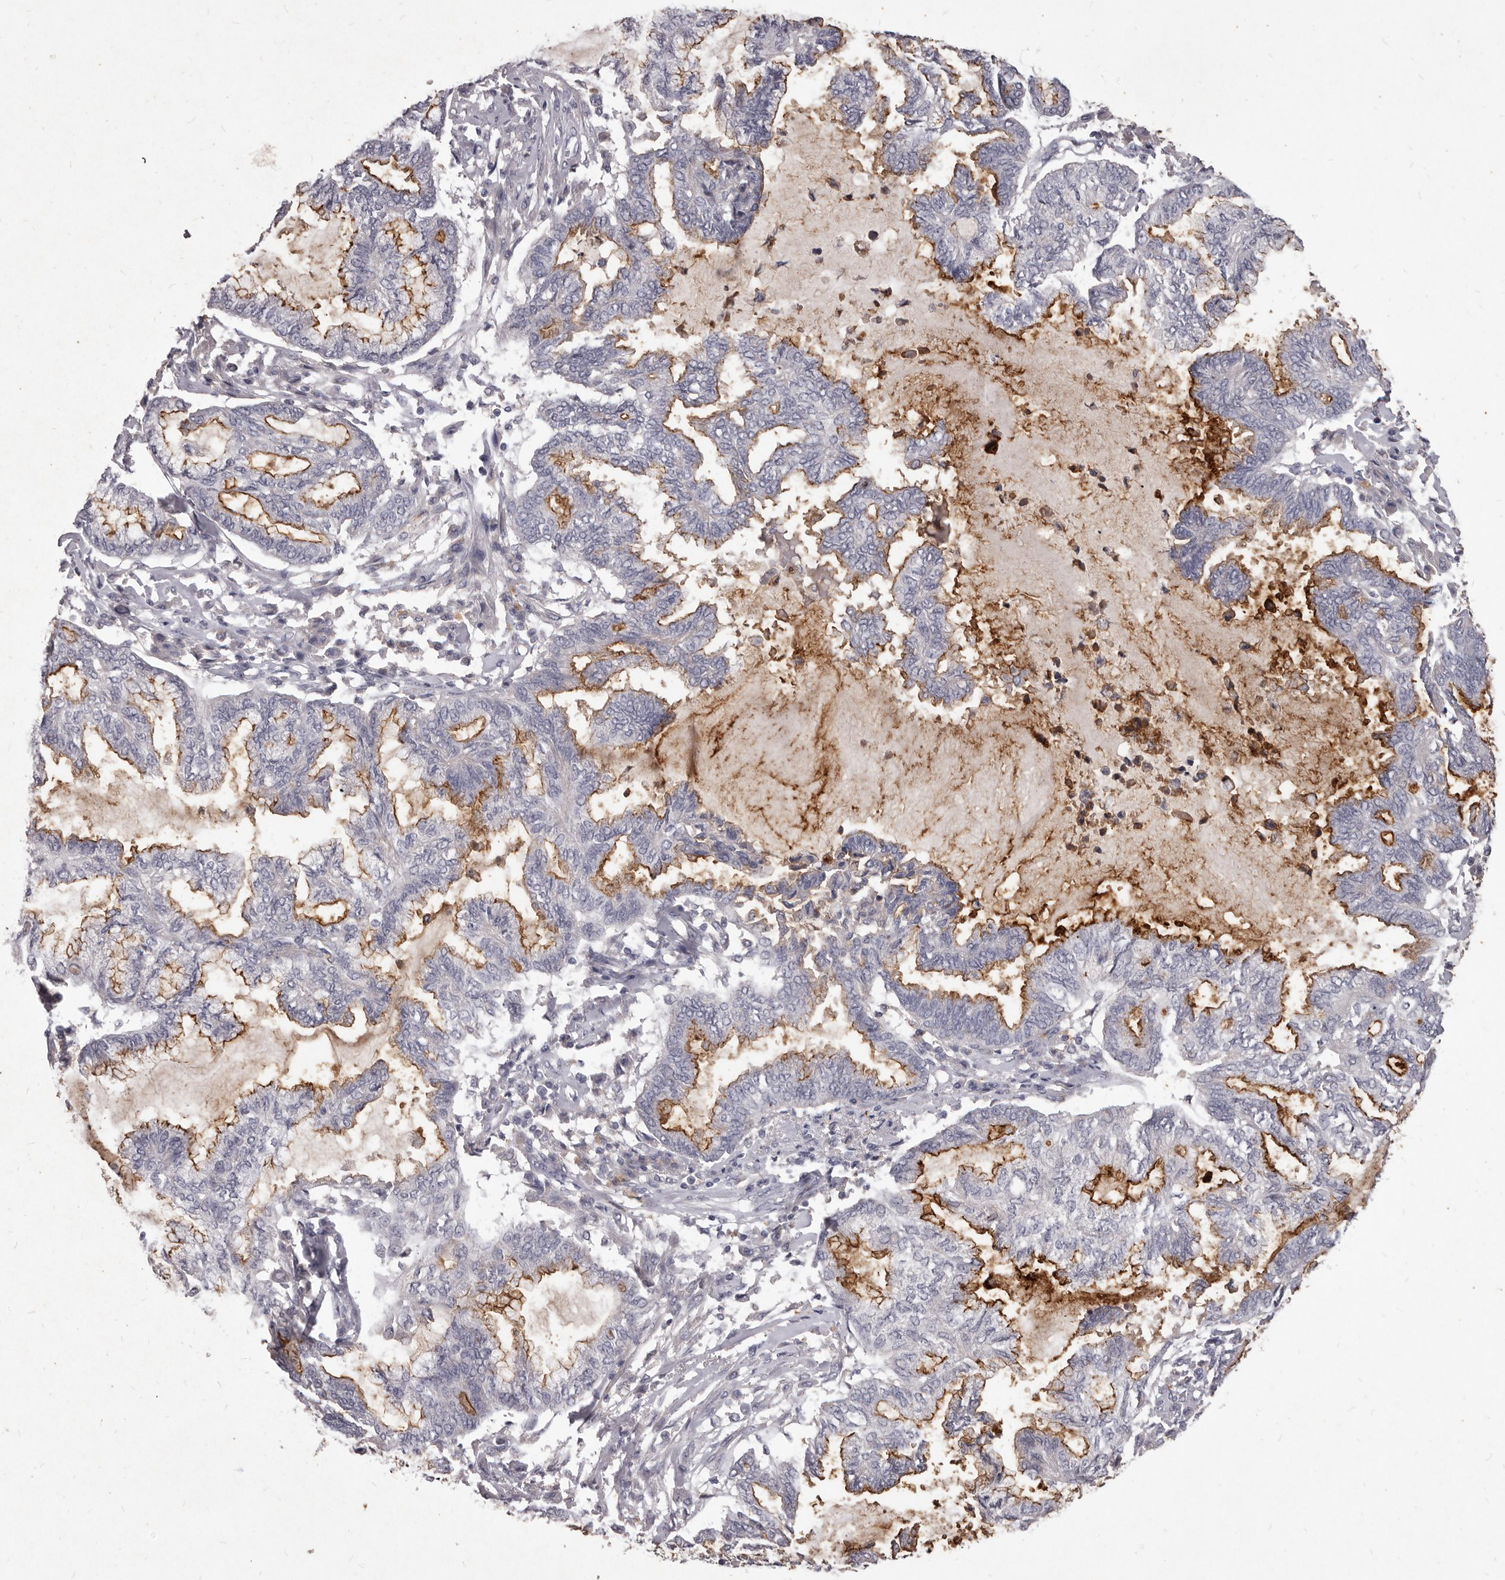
{"staining": {"intensity": "strong", "quantity": "<25%", "location": "cytoplasmic/membranous"}, "tissue": "endometrial cancer", "cell_type": "Tumor cells", "image_type": "cancer", "snomed": [{"axis": "morphology", "description": "Adenocarcinoma, NOS"}, {"axis": "topography", "description": "Endometrium"}], "caption": "Human endometrial cancer (adenocarcinoma) stained with a protein marker shows strong staining in tumor cells.", "gene": "GPRC5C", "patient": {"sex": "female", "age": 86}}